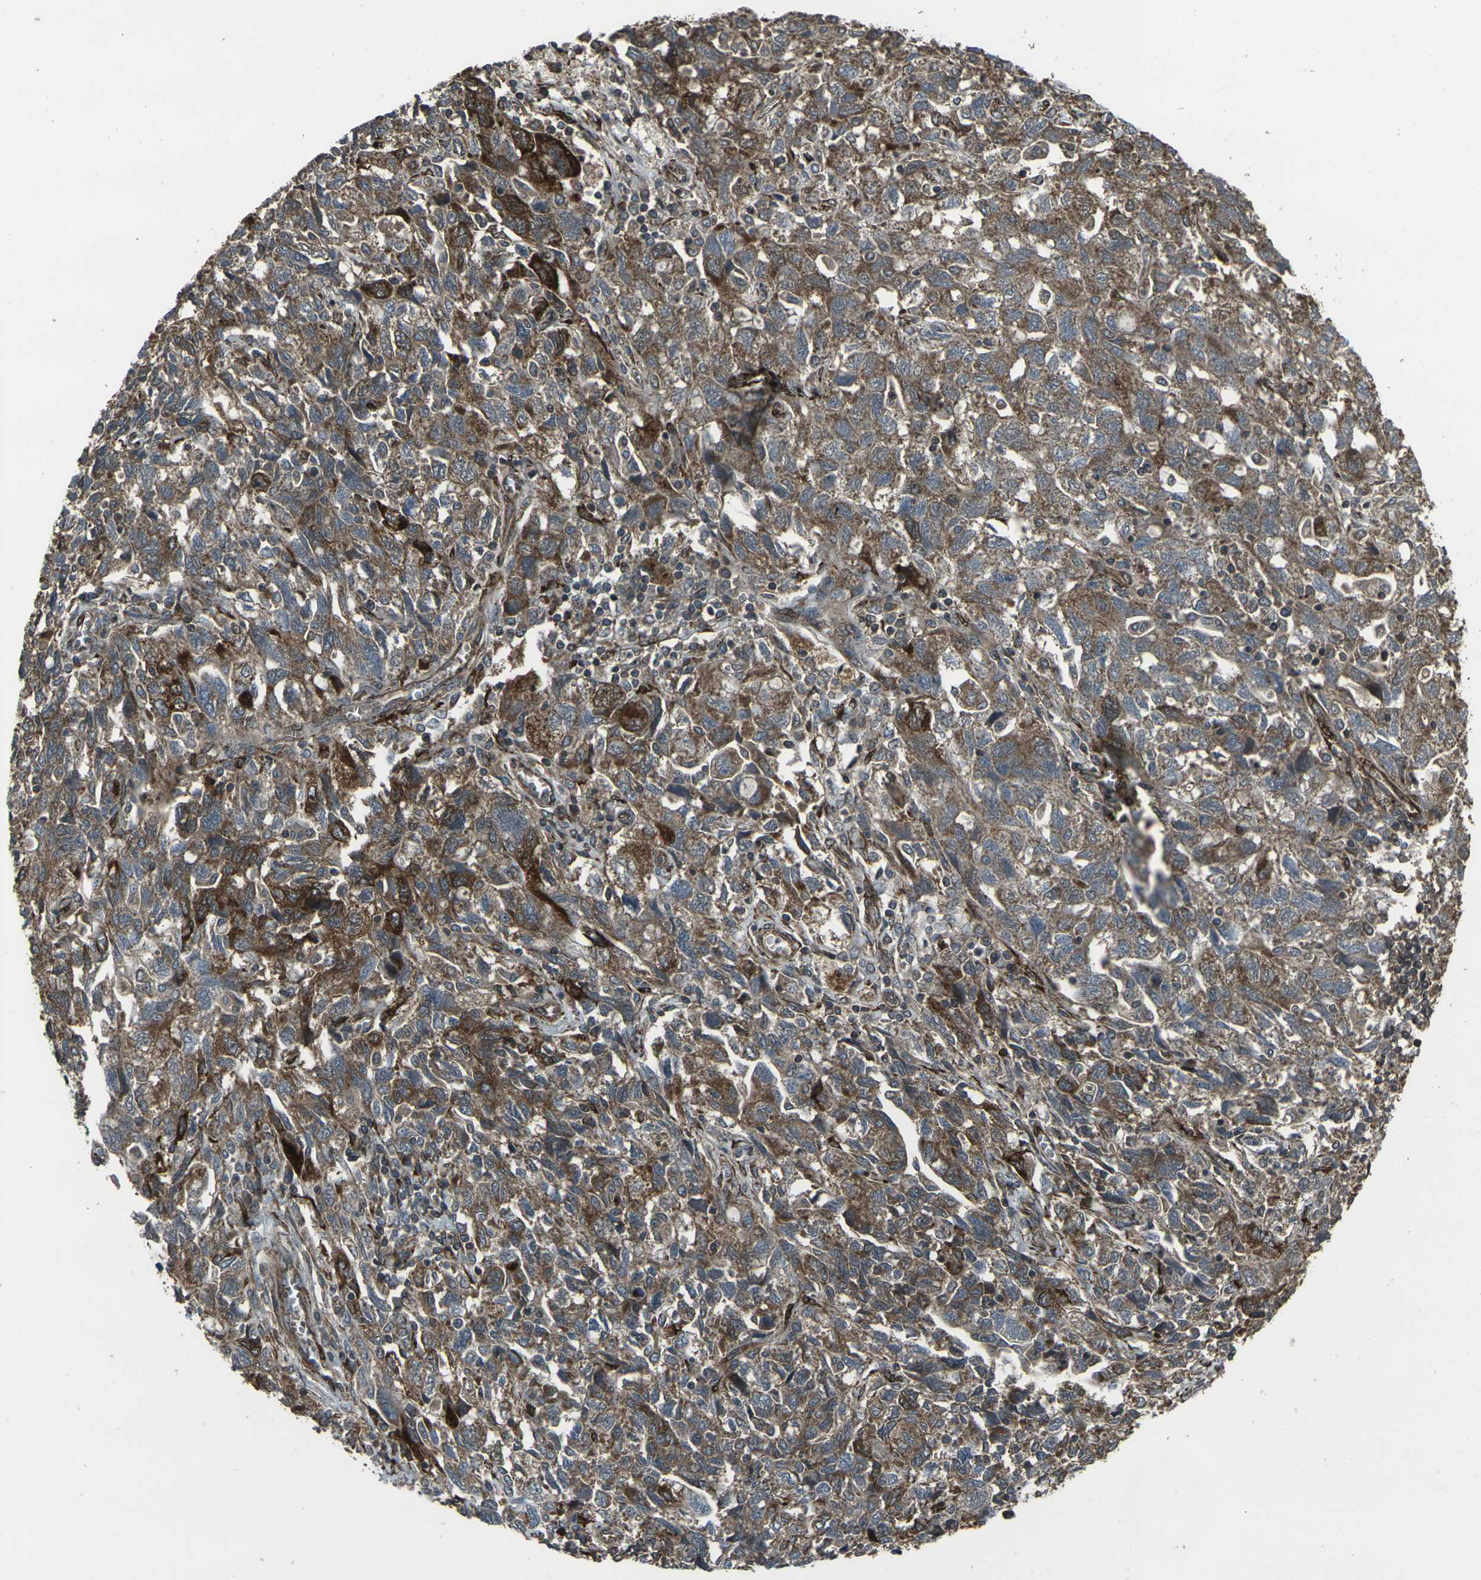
{"staining": {"intensity": "moderate", "quantity": ">75%", "location": "cytoplasmic/membranous"}, "tissue": "ovarian cancer", "cell_type": "Tumor cells", "image_type": "cancer", "snomed": [{"axis": "morphology", "description": "Carcinoma, NOS"}, {"axis": "morphology", "description": "Cystadenocarcinoma, serous, NOS"}, {"axis": "topography", "description": "Ovary"}], "caption": "Immunohistochemistry histopathology image of human ovarian carcinoma stained for a protein (brown), which demonstrates medium levels of moderate cytoplasmic/membranous expression in approximately >75% of tumor cells.", "gene": "LSMEM1", "patient": {"sex": "female", "age": 69}}